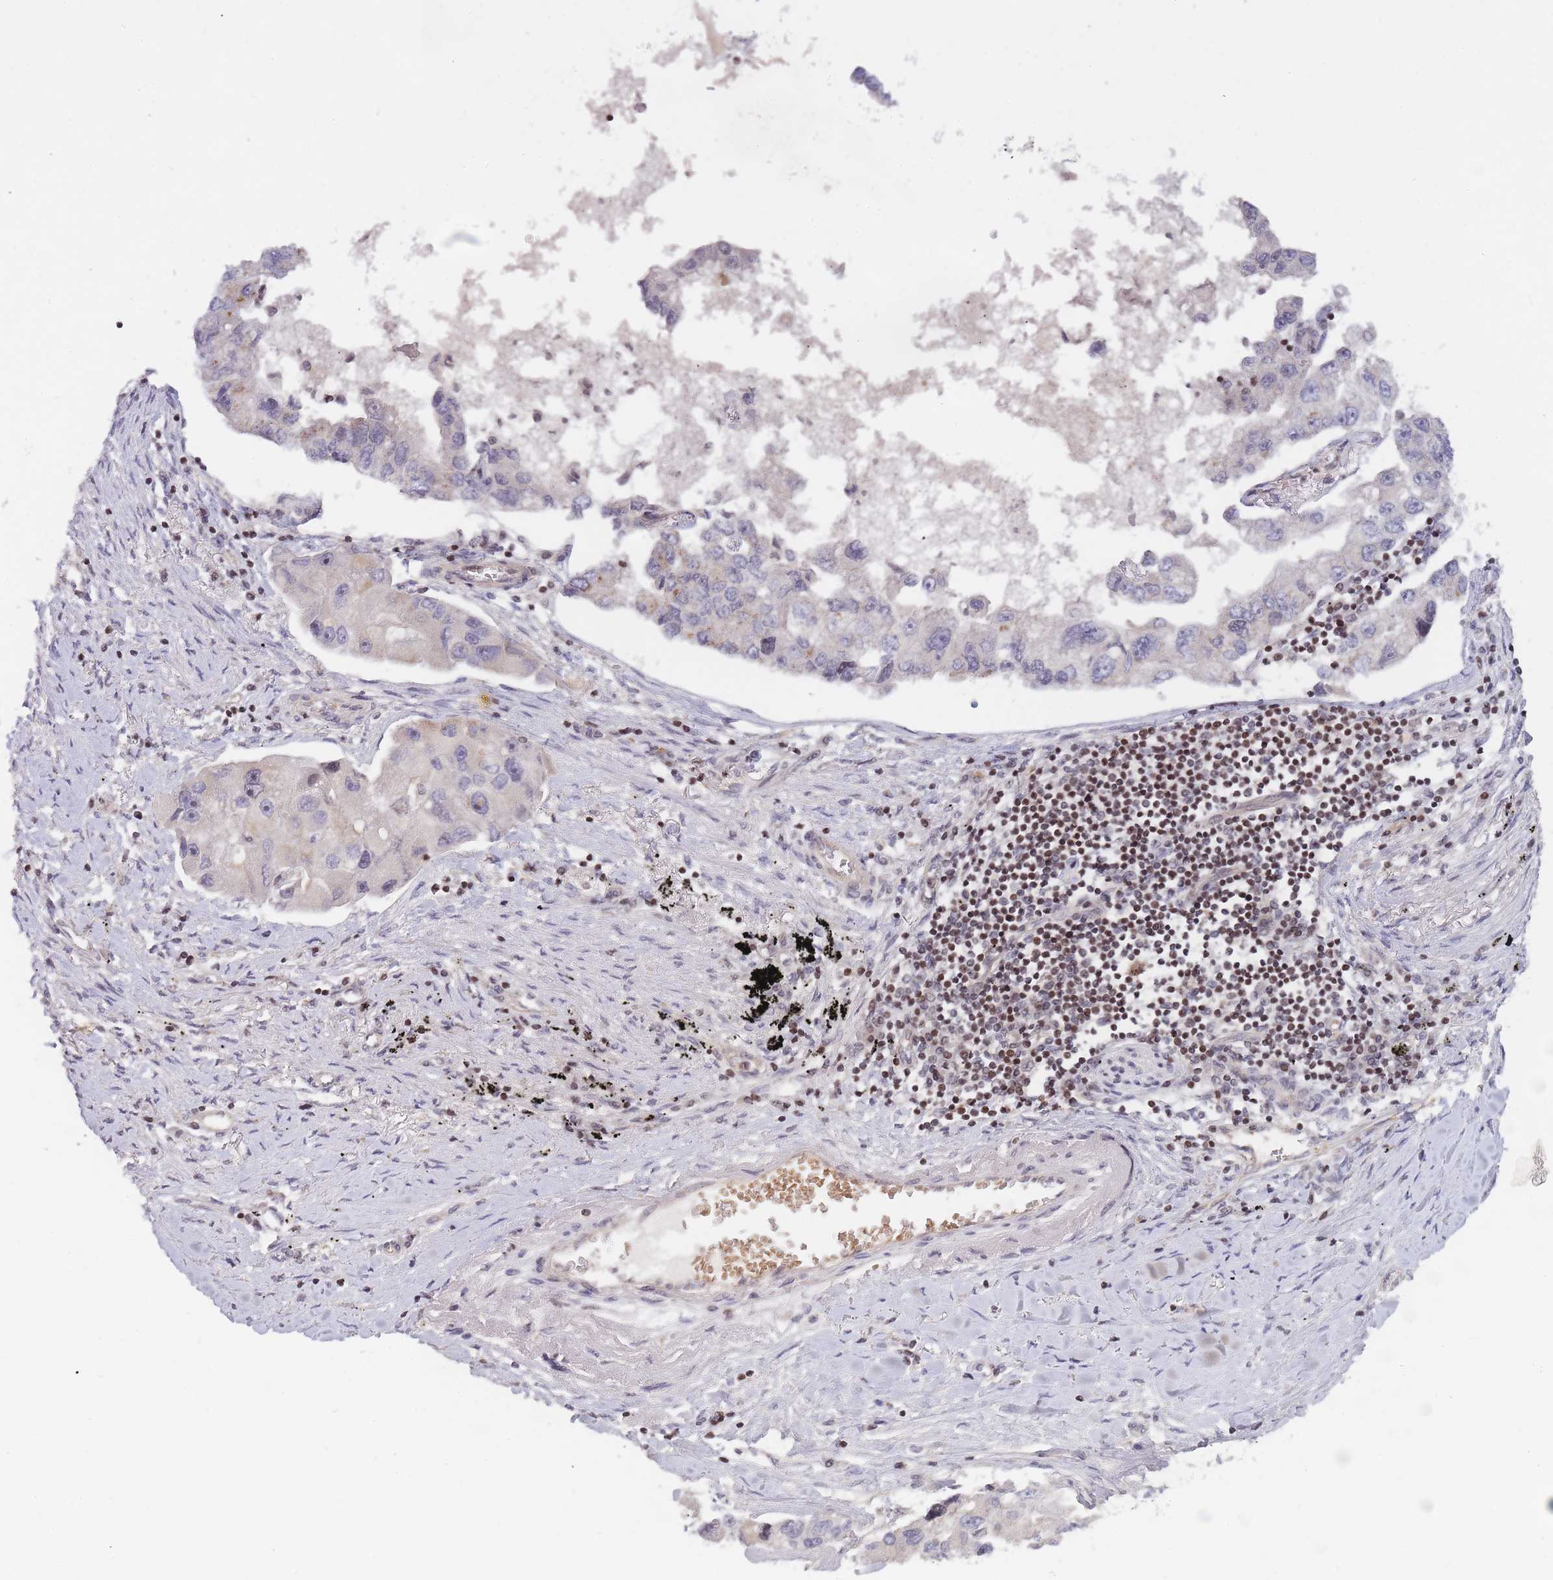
{"staining": {"intensity": "weak", "quantity": "<25%", "location": "cytoplasmic/membranous"}, "tissue": "lung cancer", "cell_type": "Tumor cells", "image_type": "cancer", "snomed": [{"axis": "morphology", "description": "Adenocarcinoma, NOS"}, {"axis": "topography", "description": "Lung"}], "caption": "High power microscopy photomicrograph of an immunohistochemistry (IHC) photomicrograph of lung cancer, revealing no significant staining in tumor cells.", "gene": "SLC35F5", "patient": {"sex": "female", "age": 54}}